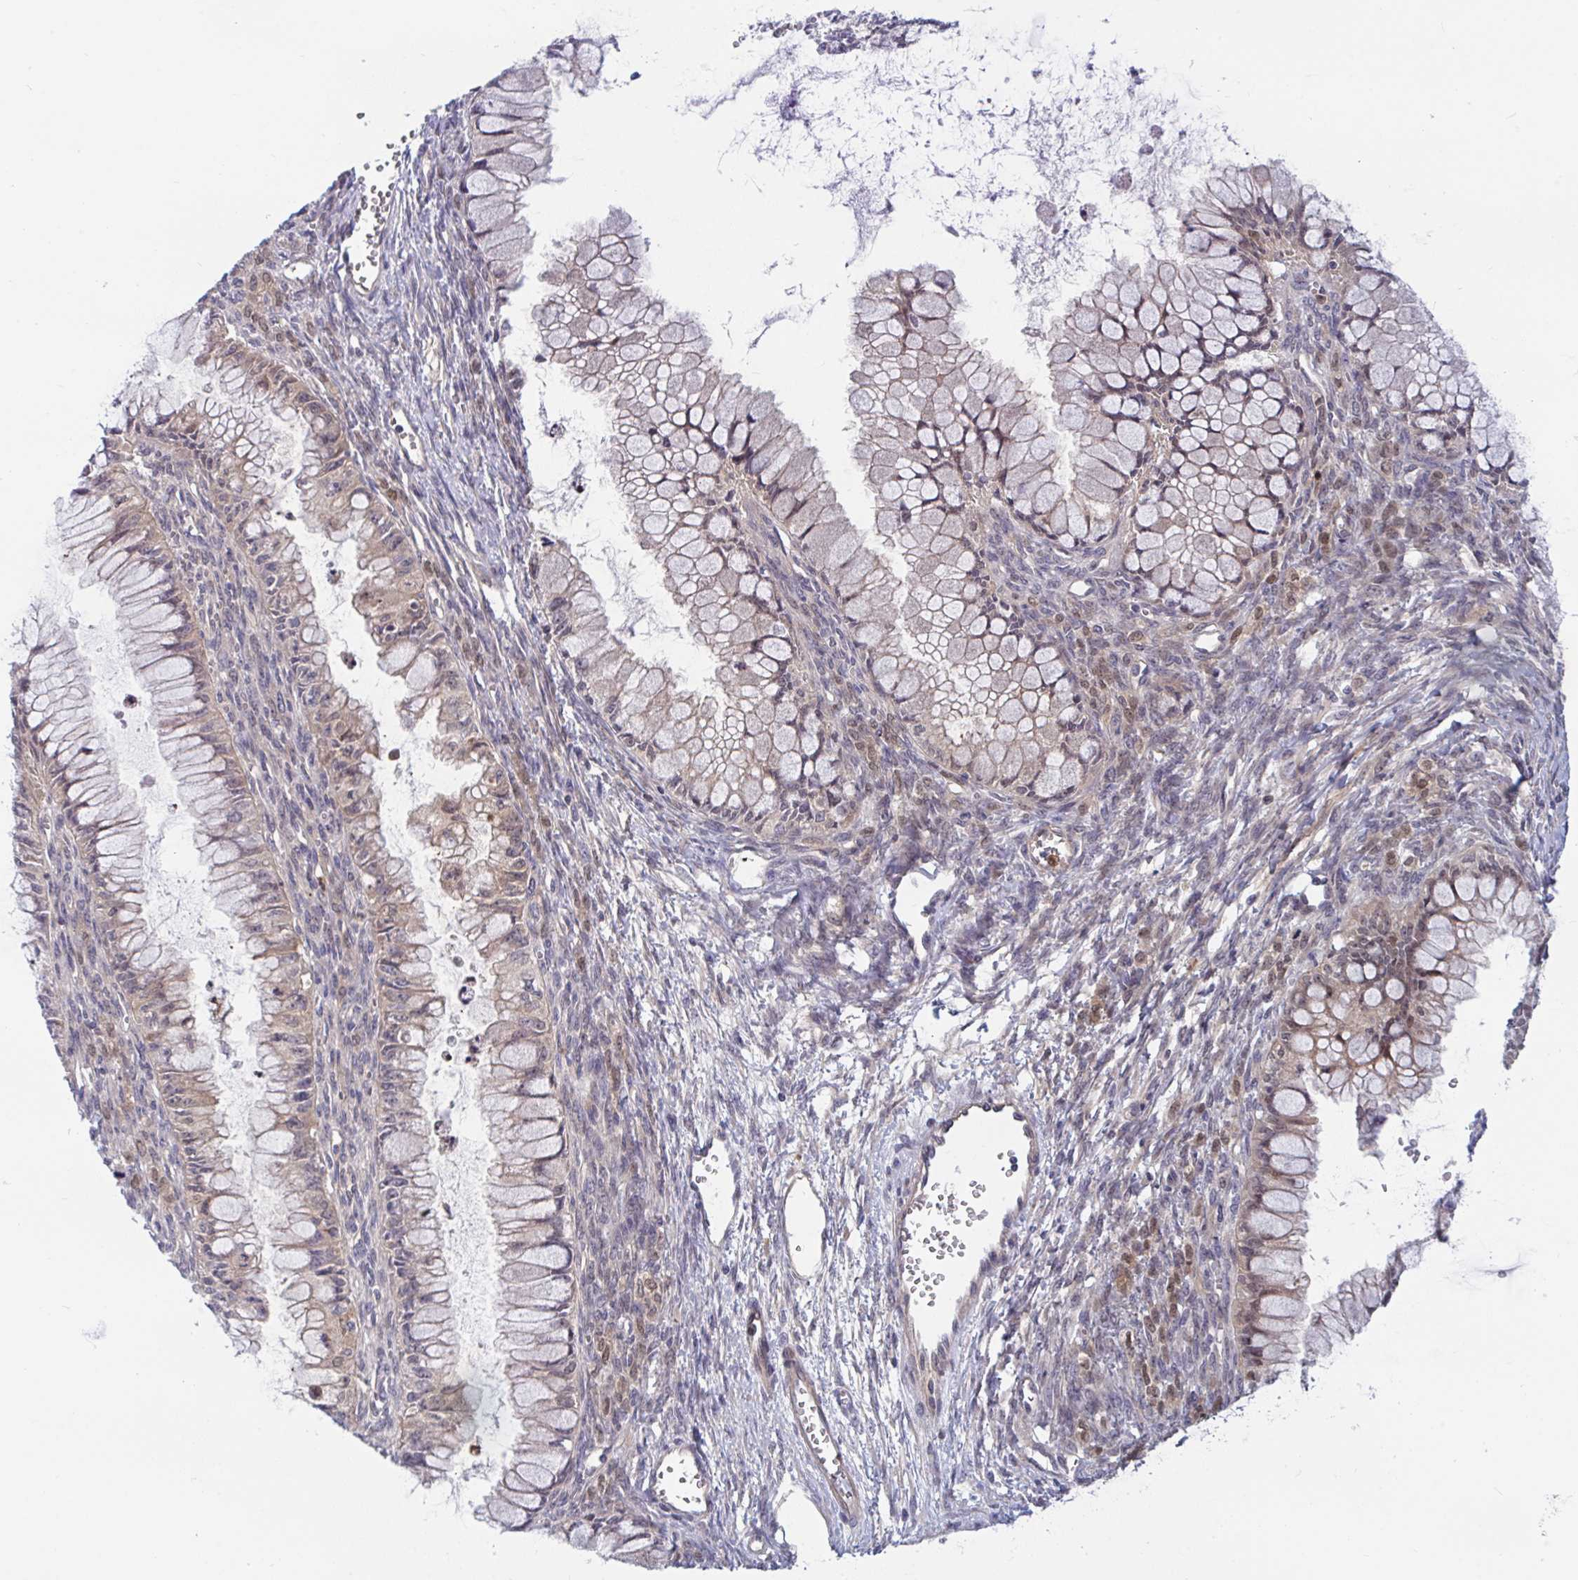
{"staining": {"intensity": "moderate", "quantity": "25%-75%", "location": "cytoplasmic/membranous,nuclear"}, "tissue": "ovarian cancer", "cell_type": "Tumor cells", "image_type": "cancer", "snomed": [{"axis": "morphology", "description": "Cystadenocarcinoma, mucinous, NOS"}, {"axis": "topography", "description": "Ovary"}], "caption": "Immunohistochemical staining of human ovarian cancer reveals medium levels of moderate cytoplasmic/membranous and nuclear positivity in about 25%-75% of tumor cells.", "gene": "LMNTD2", "patient": {"sex": "female", "age": 34}}